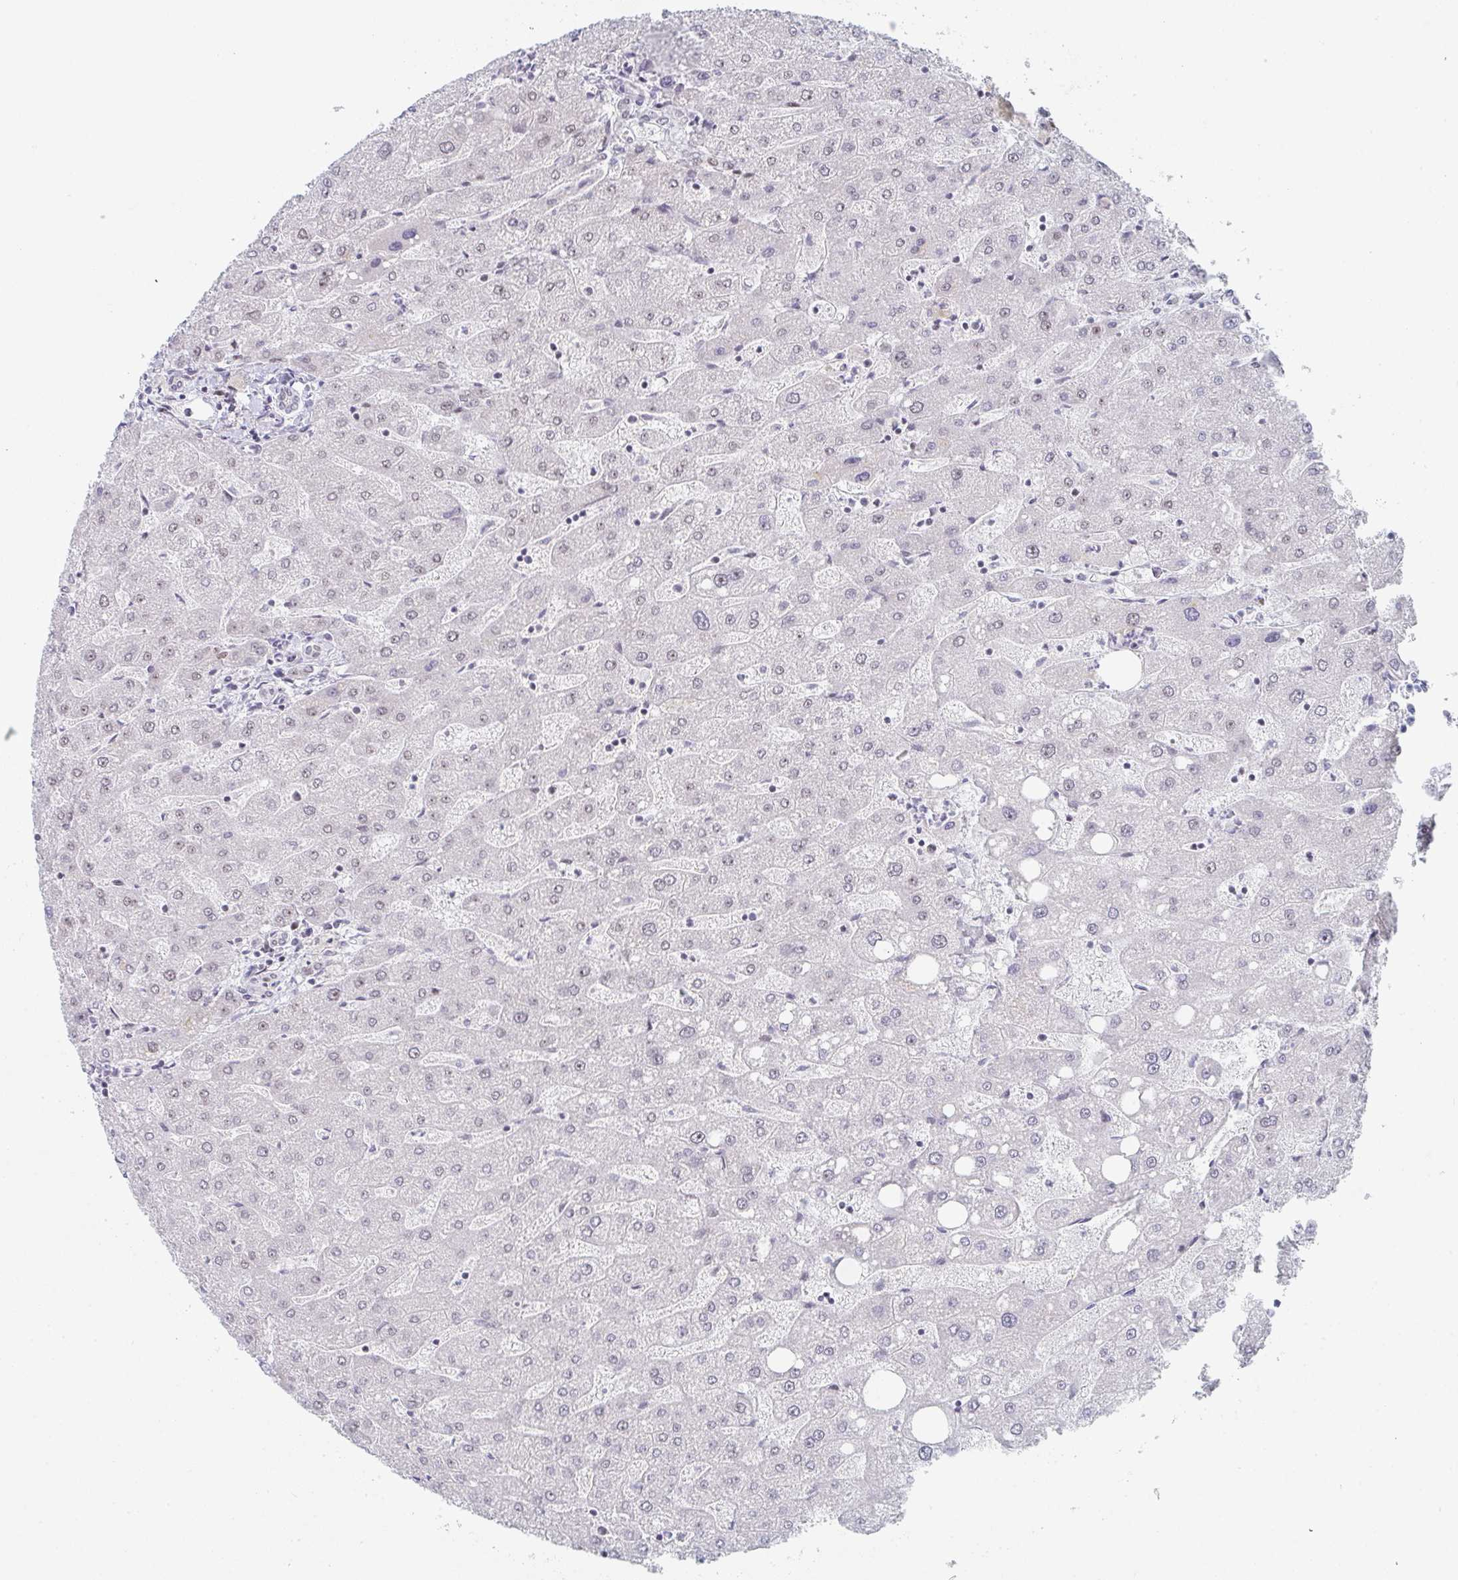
{"staining": {"intensity": "negative", "quantity": "none", "location": "none"}, "tissue": "liver", "cell_type": "Cholangiocytes", "image_type": "normal", "snomed": [{"axis": "morphology", "description": "Normal tissue, NOS"}, {"axis": "topography", "description": "Liver"}], "caption": "Immunohistochemical staining of normal human liver displays no significant positivity in cholangiocytes. The staining was performed using DAB (3,3'-diaminobenzidine) to visualize the protein expression in brown, while the nuclei were stained in blue with hematoxylin (Magnification: 20x).", "gene": "POU2AF2", "patient": {"sex": "male", "age": 67}}